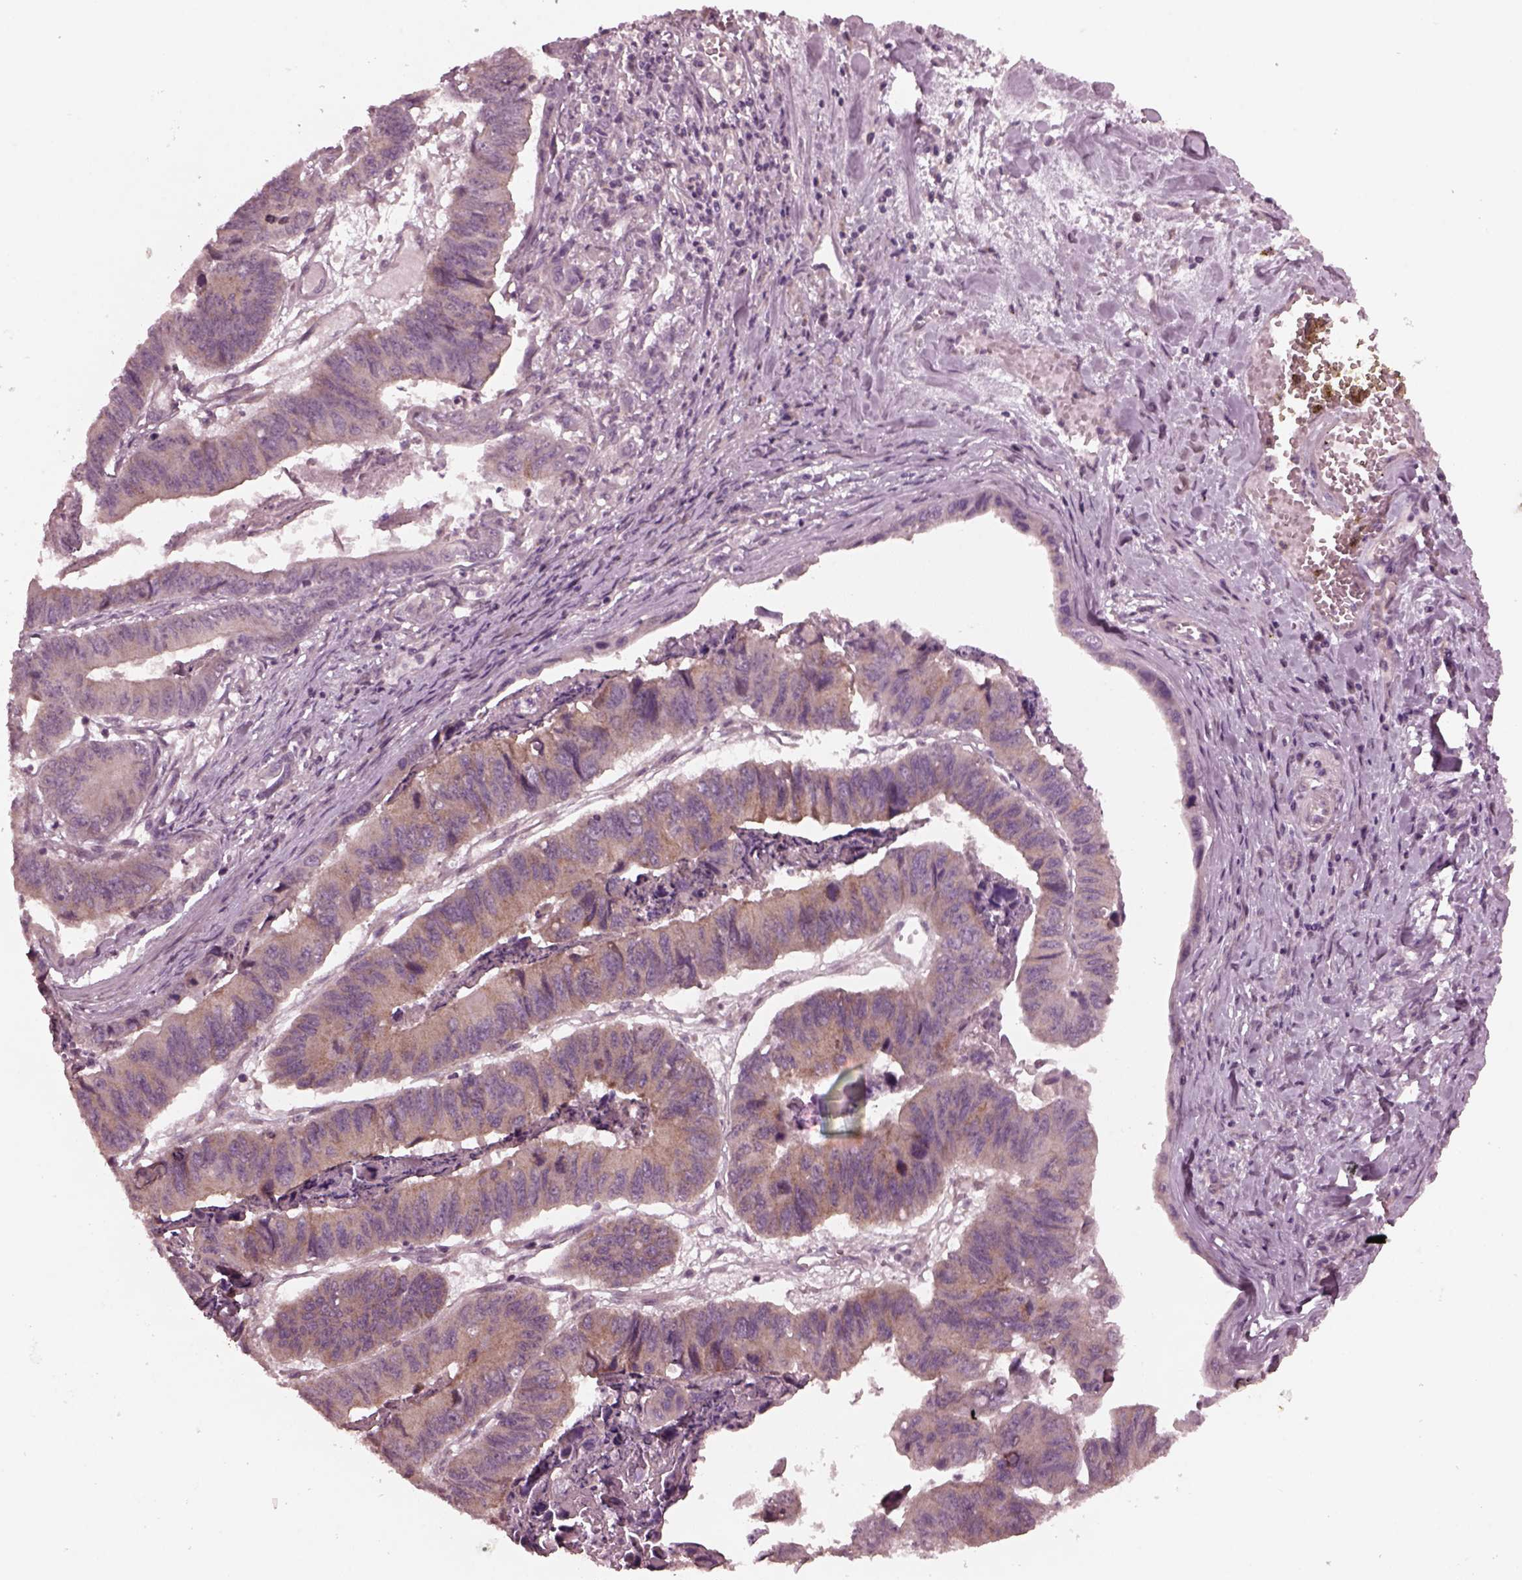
{"staining": {"intensity": "moderate", "quantity": ">75%", "location": "cytoplasmic/membranous"}, "tissue": "stomach cancer", "cell_type": "Tumor cells", "image_type": "cancer", "snomed": [{"axis": "morphology", "description": "Adenocarcinoma, NOS"}, {"axis": "topography", "description": "Stomach, lower"}], "caption": "Stomach cancer stained for a protein reveals moderate cytoplasmic/membranous positivity in tumor cells.", "gene": "TUBG1", "patient": {"sex": "male", "age": 77}}